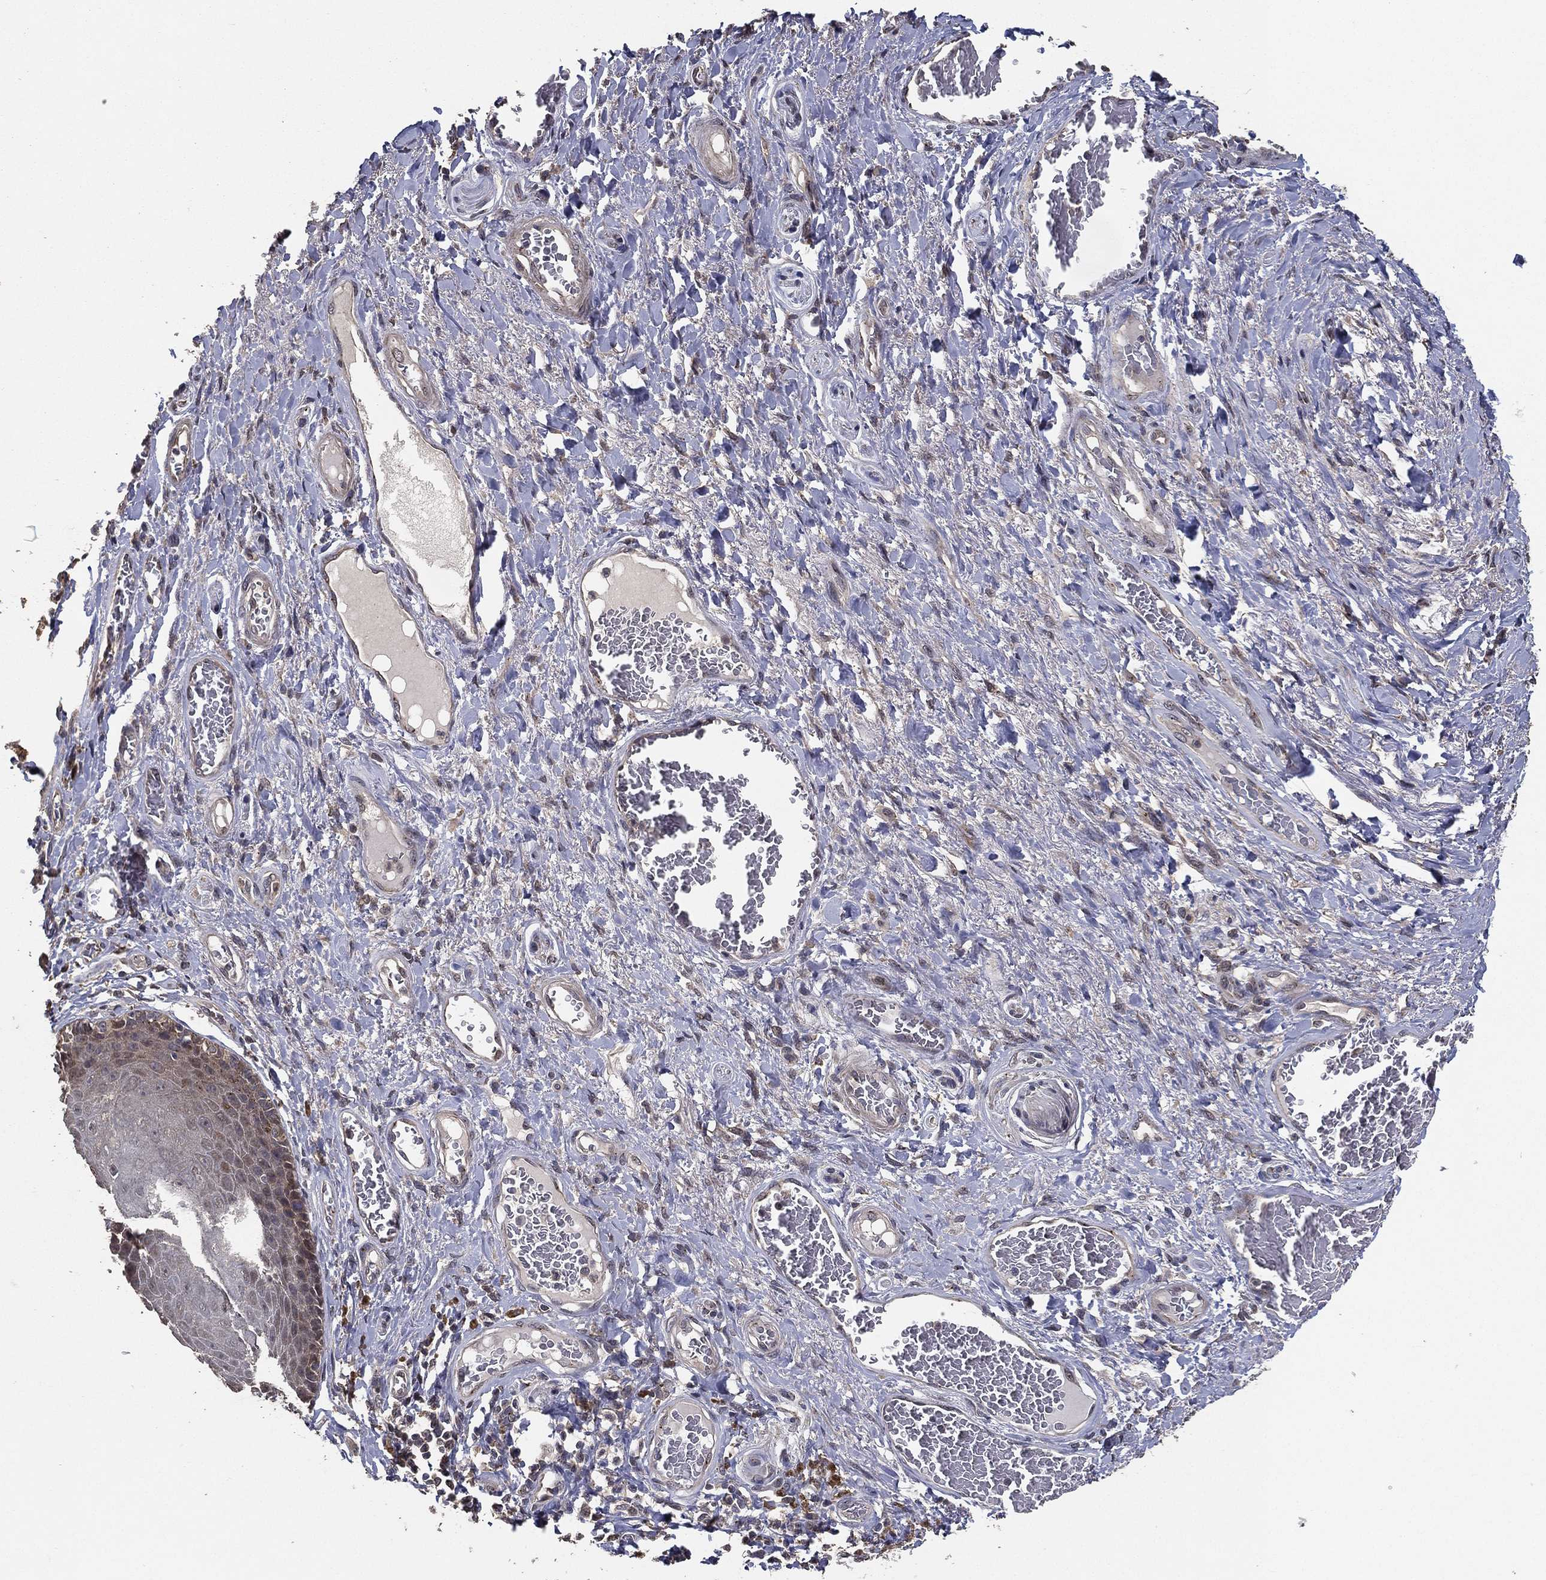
{"staining": {"intensity": "weak", "quantity": "<25%", "location": "cytoplasmic/membranous"}, "tissue": "skin", "cell_type": "Epidermal cells", "image_type": "normal", "snomed": [{"axis": "morphology", "description": "Normal tissue, NOS"}, {"axis": "topography", "description": "Skeletal muscle"}, {"axis": "topography", "description": "Anal"}, {"axis": "topography", "description": "Peripheral nerve tissue"}], "caption": "Immunohistochemistry (IHC) of unremarkable human skin demonstrates no positivity in epidermal cells.", "gene": "PCNT", "patient": {"sex": "male", "age": 53}}